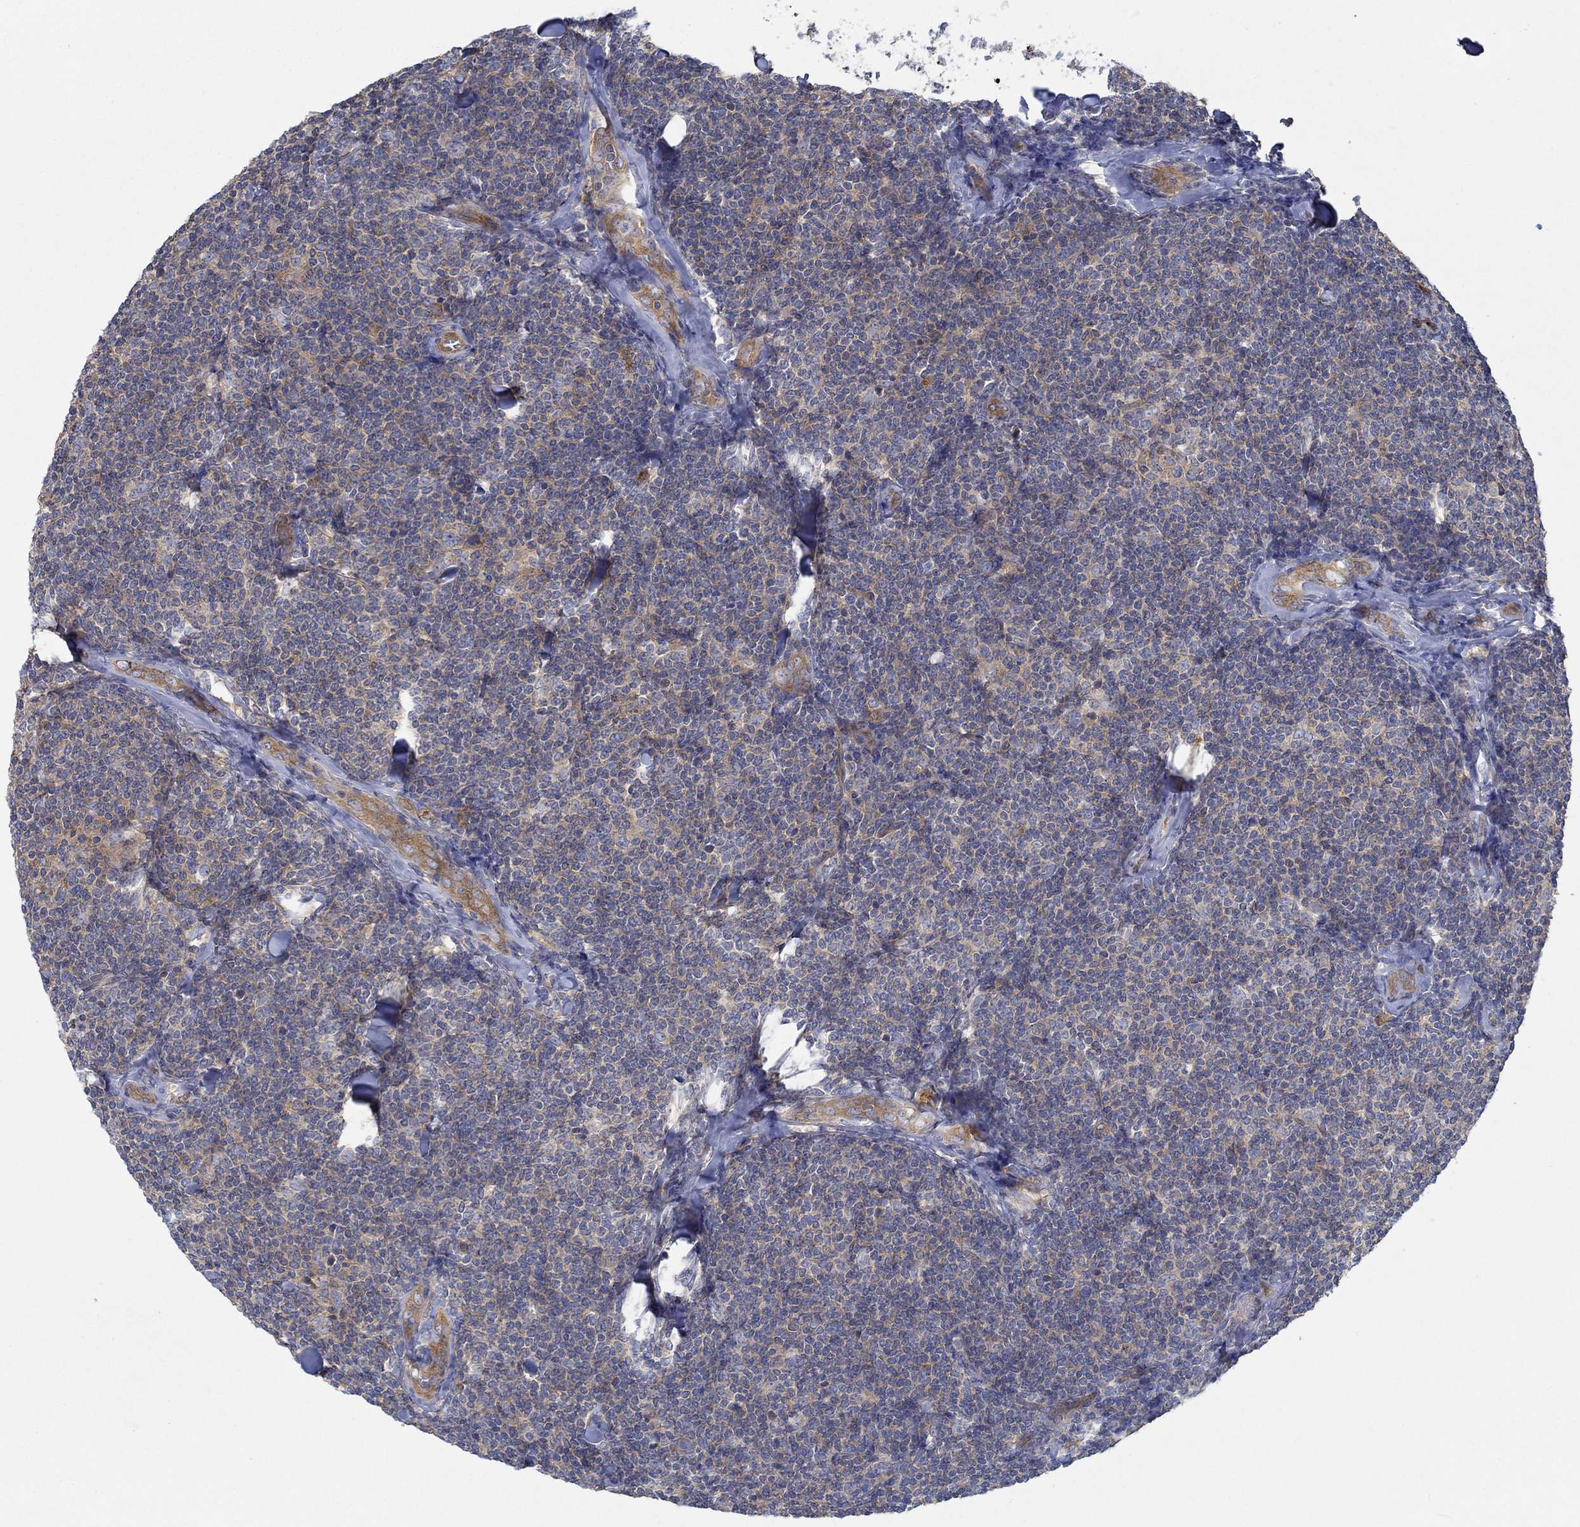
{"staining": {"intensity": "negative", "quantity": "none", "location": "none"}, "tissue": "lymphoma", "cell_type": "Tumor cells", "image_type": "cancer", "snomed": [{"axis": "morphology", "description": "Malignant lymphoma, non-Hodgkin's type, Low grade"}, {"axis": "topography", "description": "Lymph node"}], "caption": "Micrograph shows no significant protein expression in tumor cells of malignant lymphoma, non-Hodgkin's type (low-grade). (Brightfield microscopy of DAB (3,3'-diaminobenzidine) IHC at high magnification).", "gene": "SPAG9", "patient": {"sex": "female", "age": 56}}